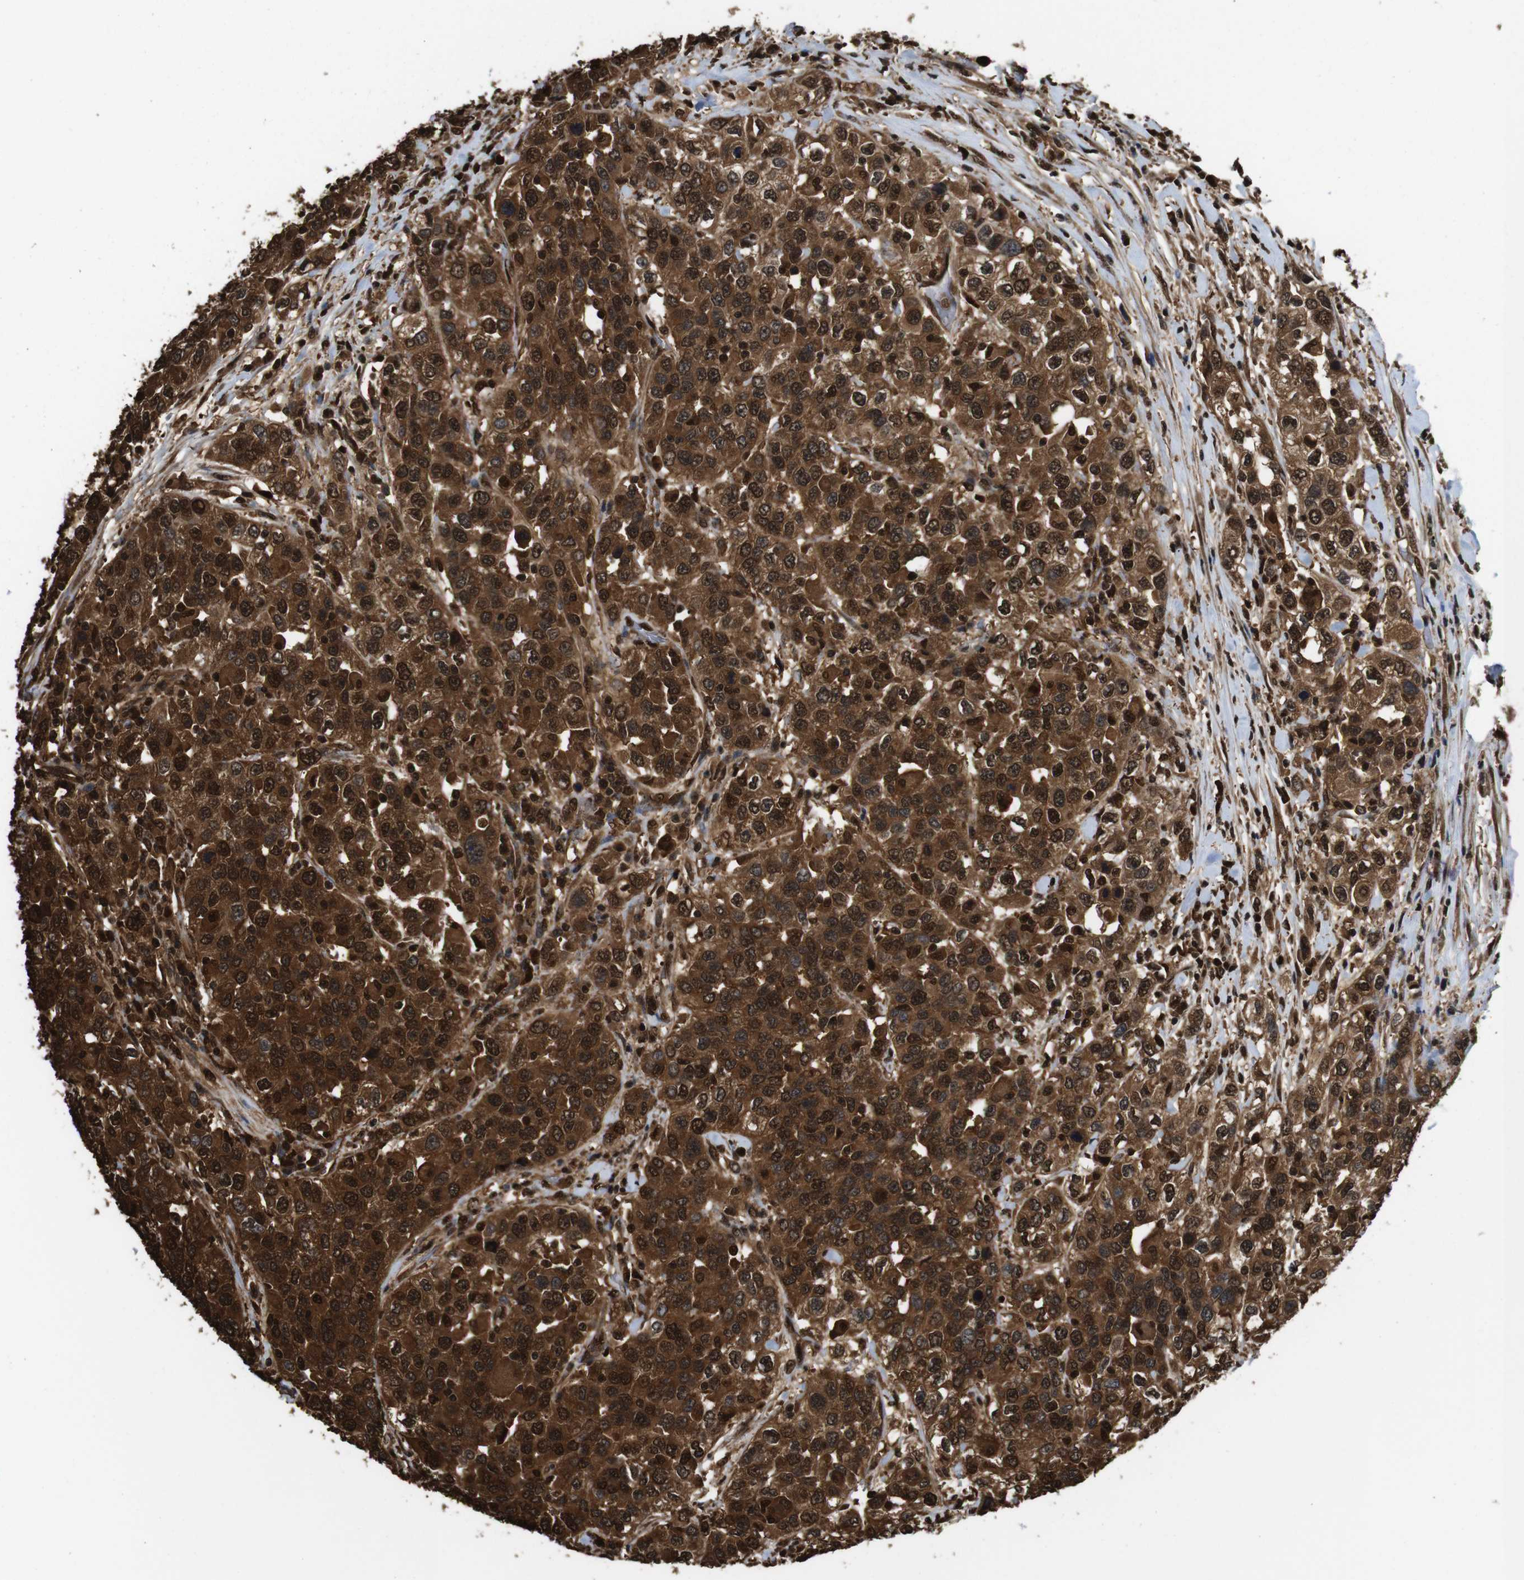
{"staining": {"intensity": "strong", "quantity": ">75%", "location": "cytoplasmic/membranous,nuclear"}, "tissue": "urothelial cancer", "cell_type": "Tumor cells", "image_type": "cancer", "snomed": [{"axis": "morphology", "description": "Urothelial carcinoma, High grade"}, {"axis": "topography", "description": "Urinary bladder"}], "caption": "Brown immunohistochemical staining in urothelial cancer exhibits strong cytoplasmic/membranous and nuclear staining in about >75% of tumor cells.", "gene": "VCP", "patient": {"sex": "female", "age": 80}}